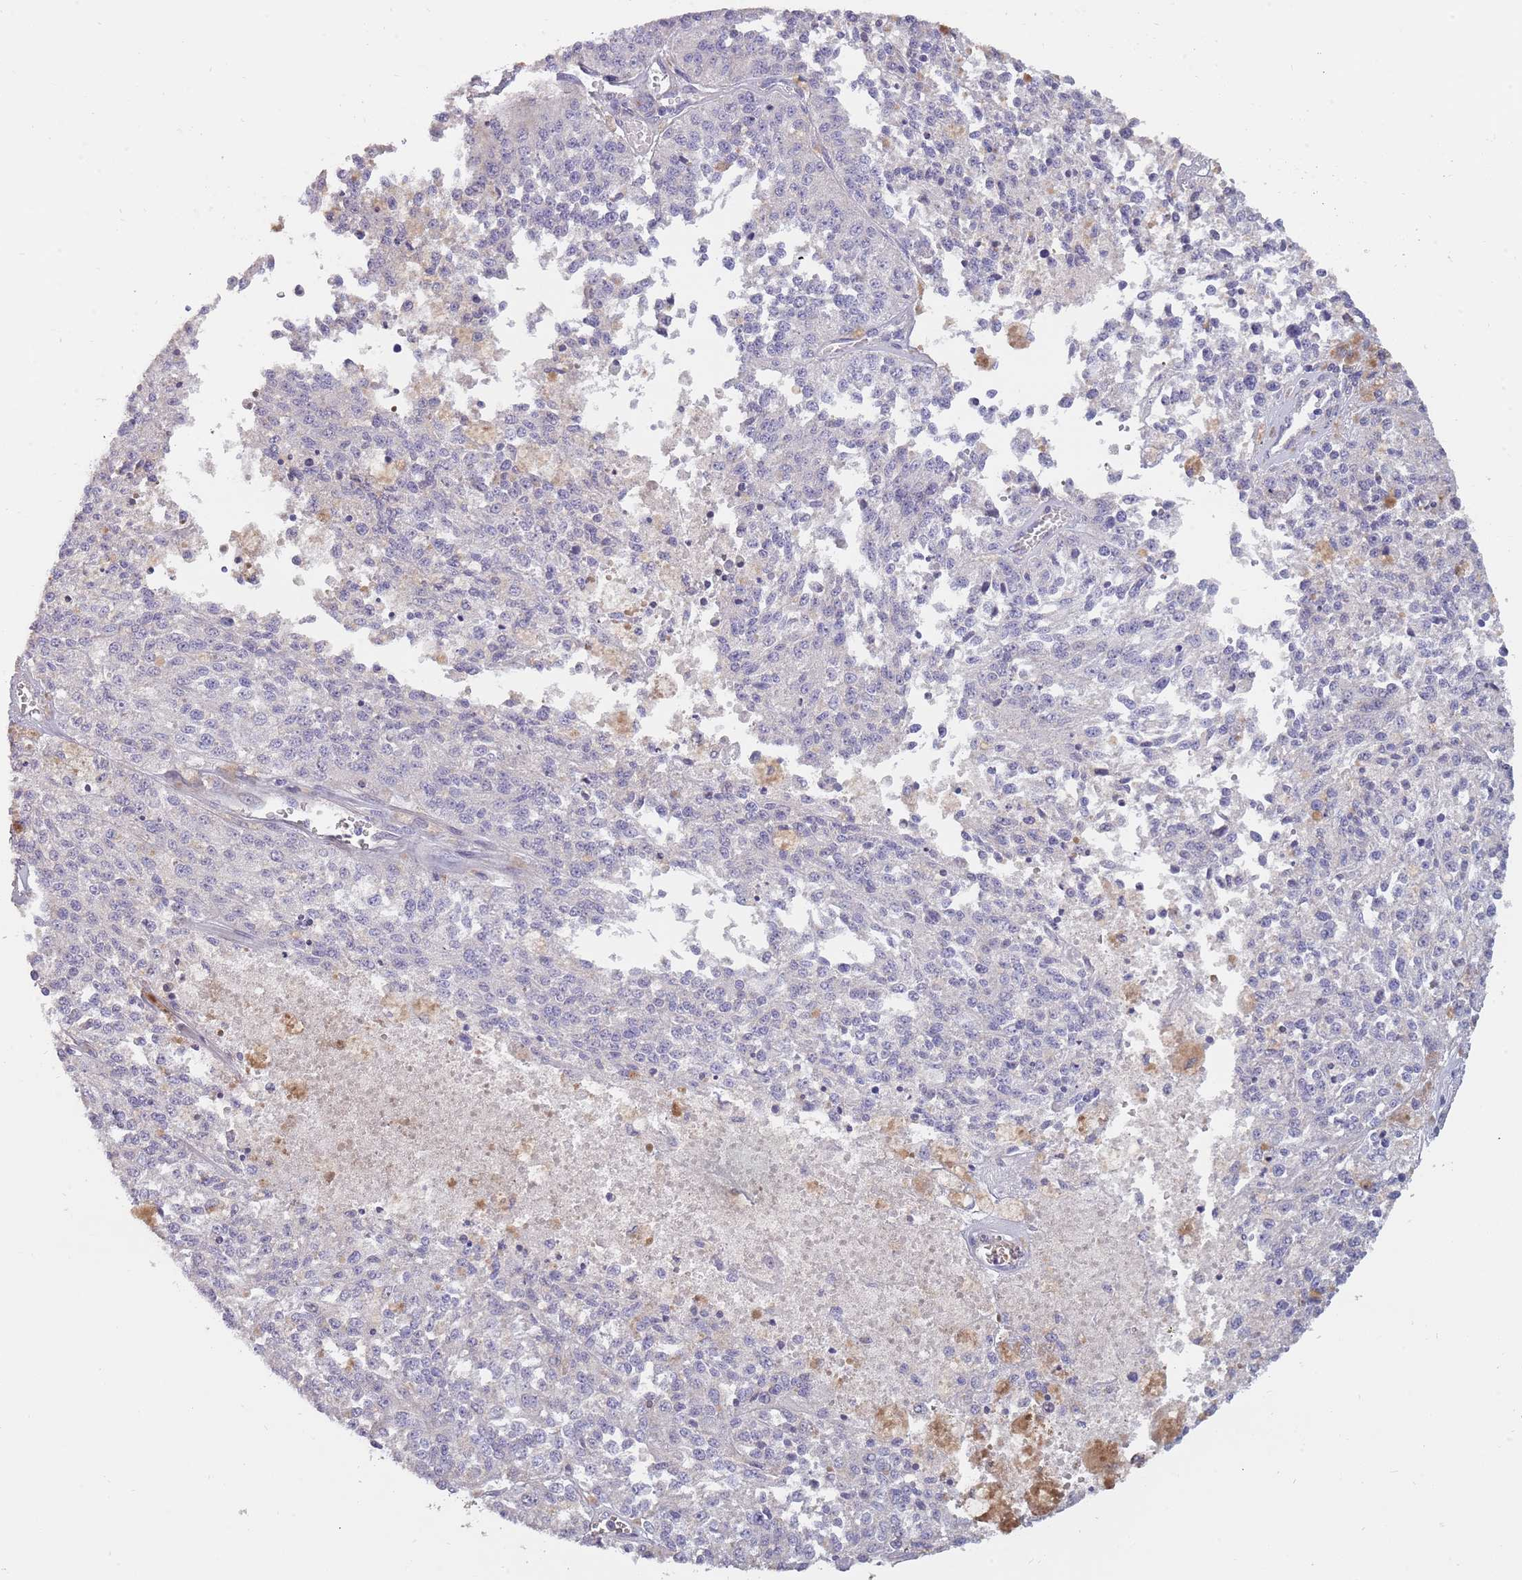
{"staining": {"intensity": "negative", "quantity": "none", "location": "none"}, "tissue": "melanoma", "cell_type": "Tumor cells", "image_type": "cancer", "snomed": [{"axis": "morphology", "description": "Malignant melanoma, NOS"}, {"axis": "topography", "description": "Skin"}], "caption": "DAB immunohistochemical staining of human melanoma displays no significant expression in tumor cells. (Stains: DAB IHC with hematoxylin counter stain, Microscopy: brightfield microscopy at high magnification).", "gene": "SUSD1", "patient": {"sex": "female", "age": 64}}